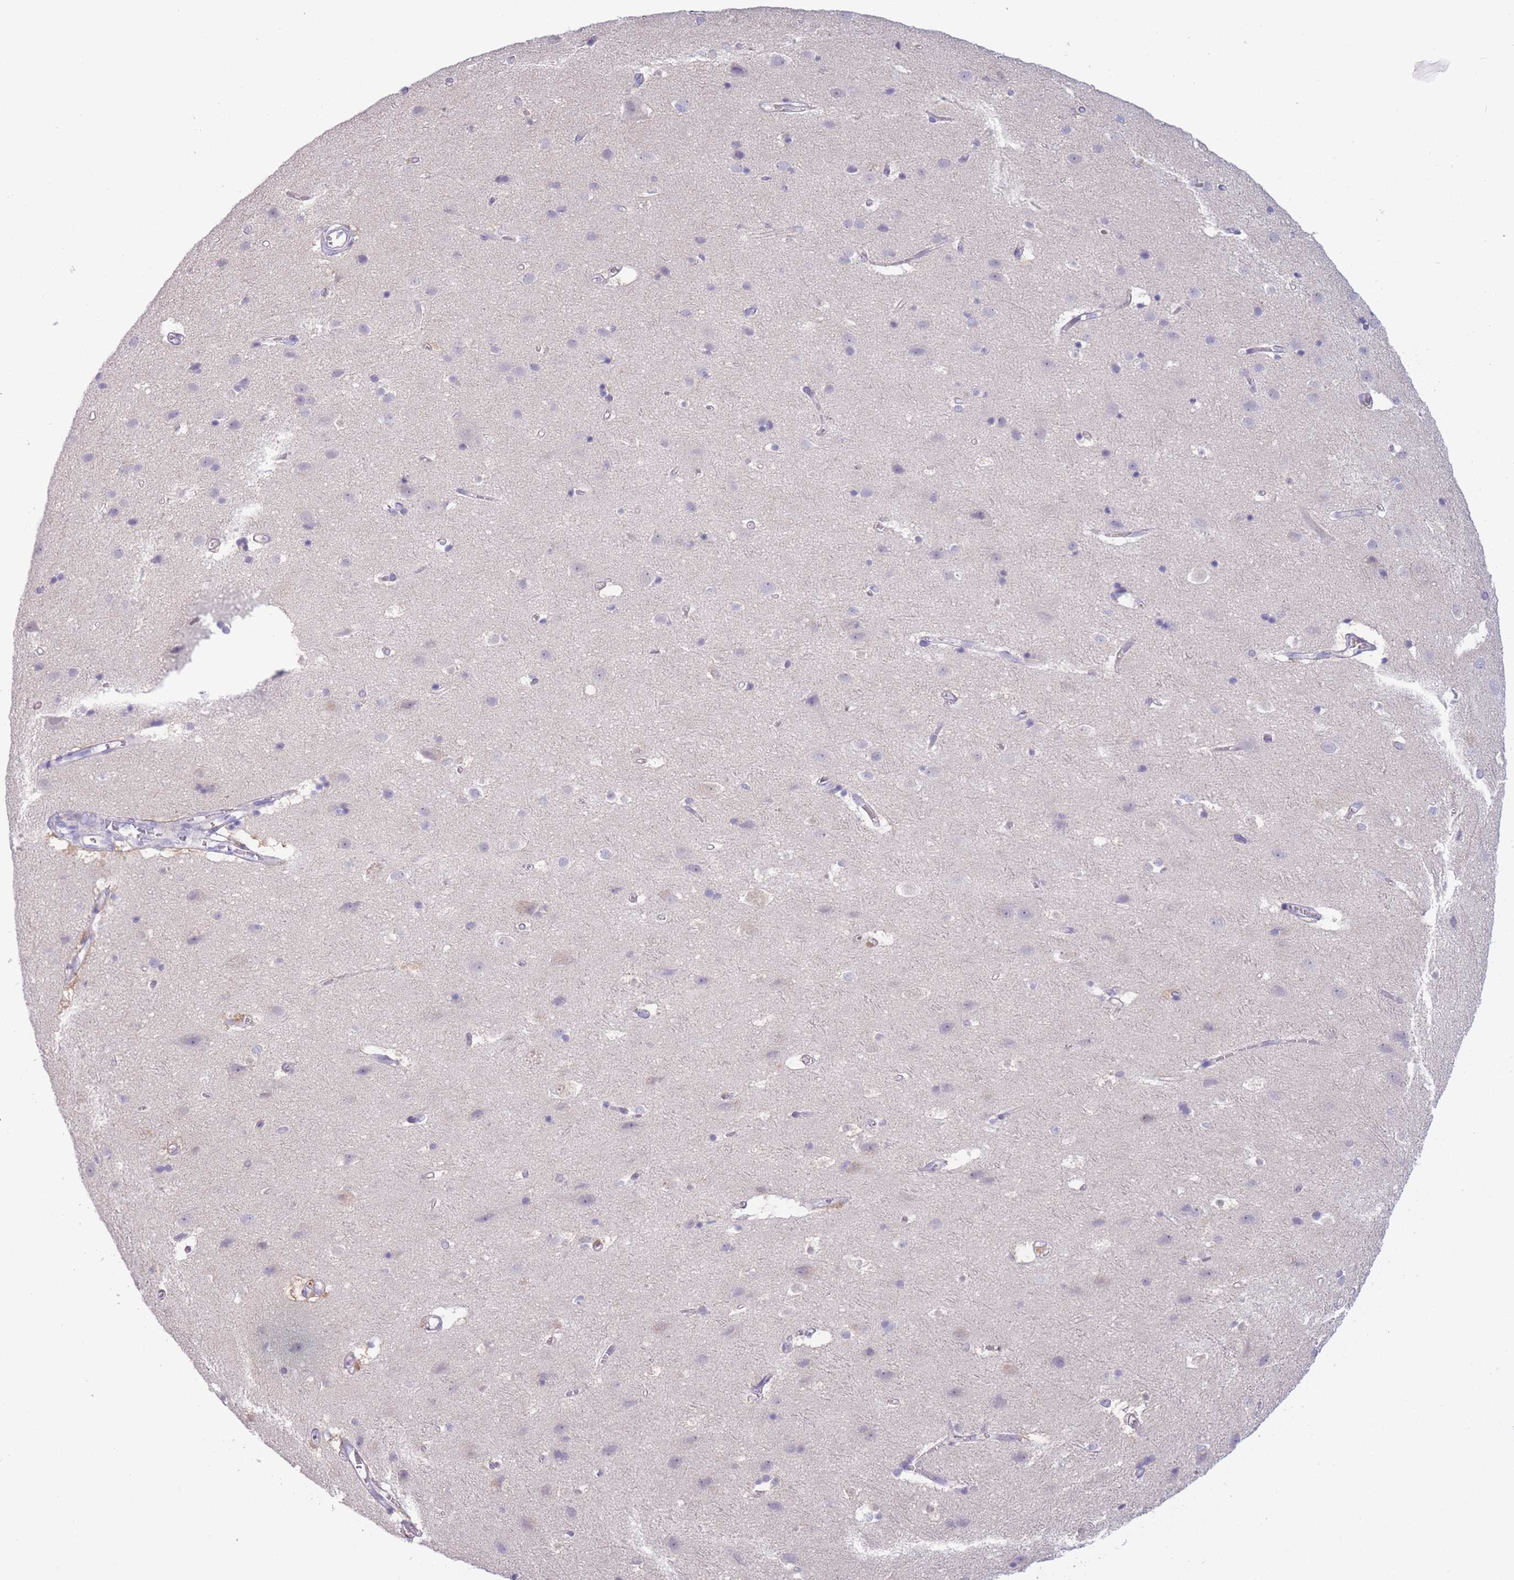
{"staining": {"intensity": "negative", "quantity": "none", "location": "none"}, "tissue": "cerebral cortex", "cell_type": "Endothelial cells", "image_type": "normal", "snomed": [{"axis": "morphology", "description": "Normal tissue, NOS"}, {"axis": "topography", "description": "Cerebral cortex"}], "caption": "DAB (3,3'-diaminobenzidine) immunohistochemical staining of unremarkable human cerebral cortex reveals no significant staining in endothelial cells.", "gene": "ST3GAL4", "patient": {"sex": "male", "age": 54}}